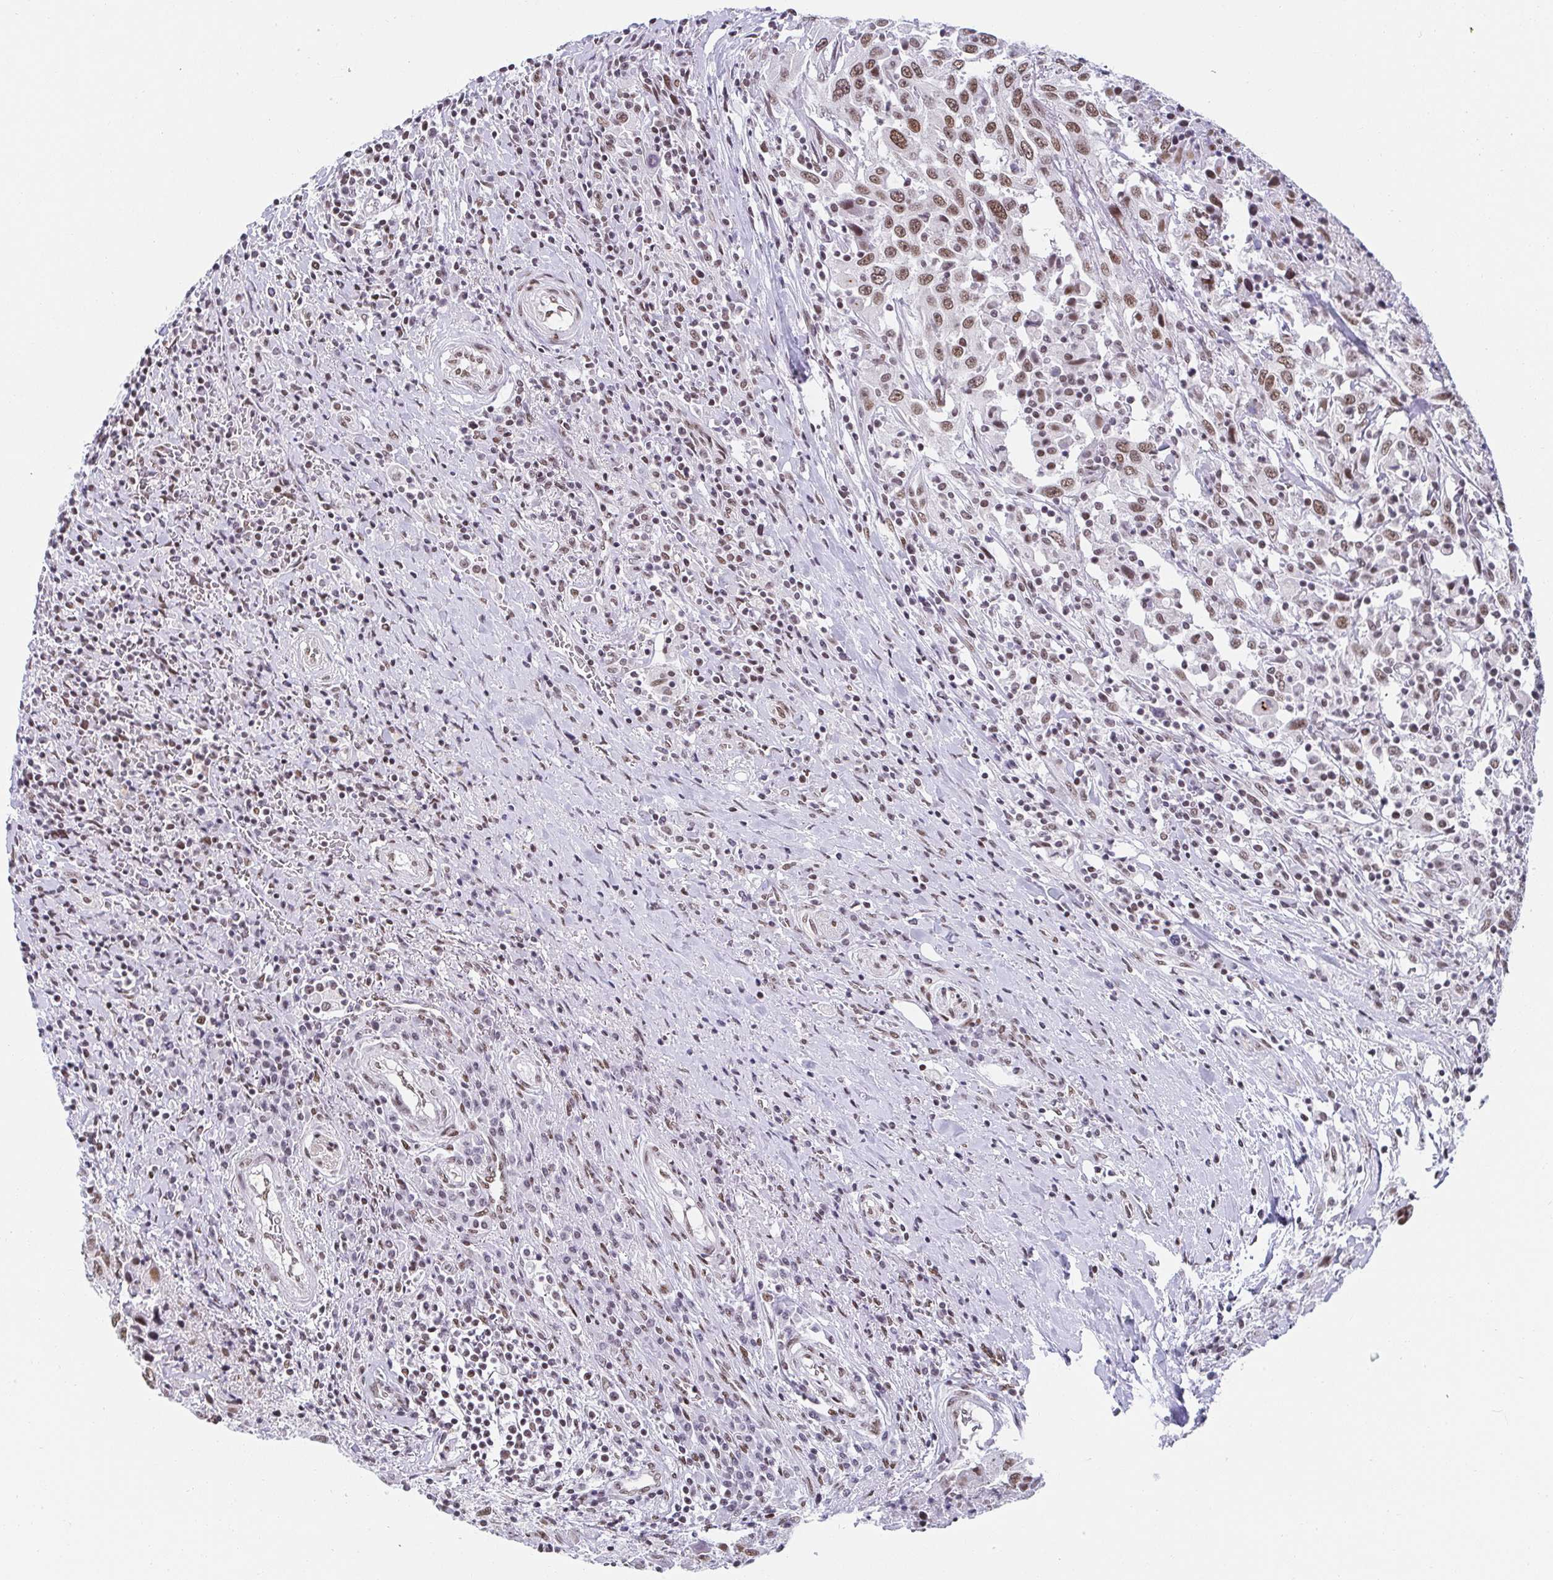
{"staining": {"intensity": "moderate", "quantity": ">75%", "location": "nuclear"}, "tissue": "urothelial cancer", "cell_type": "Tumor cells", "image_type": "cancer", "snomed": [{"axis": "morphology", "description": "Urothelial carcinoma, High grade"}, {"axis": "topography", "description": "Urinary bladder"}], "caption": "A micrograph of human urothelial cancer stained for a protein reveals moderate nuclear brown staining in tumor cells.", "gene": "SLC7A10", "patient": {"sex": "male", "age": 61}}